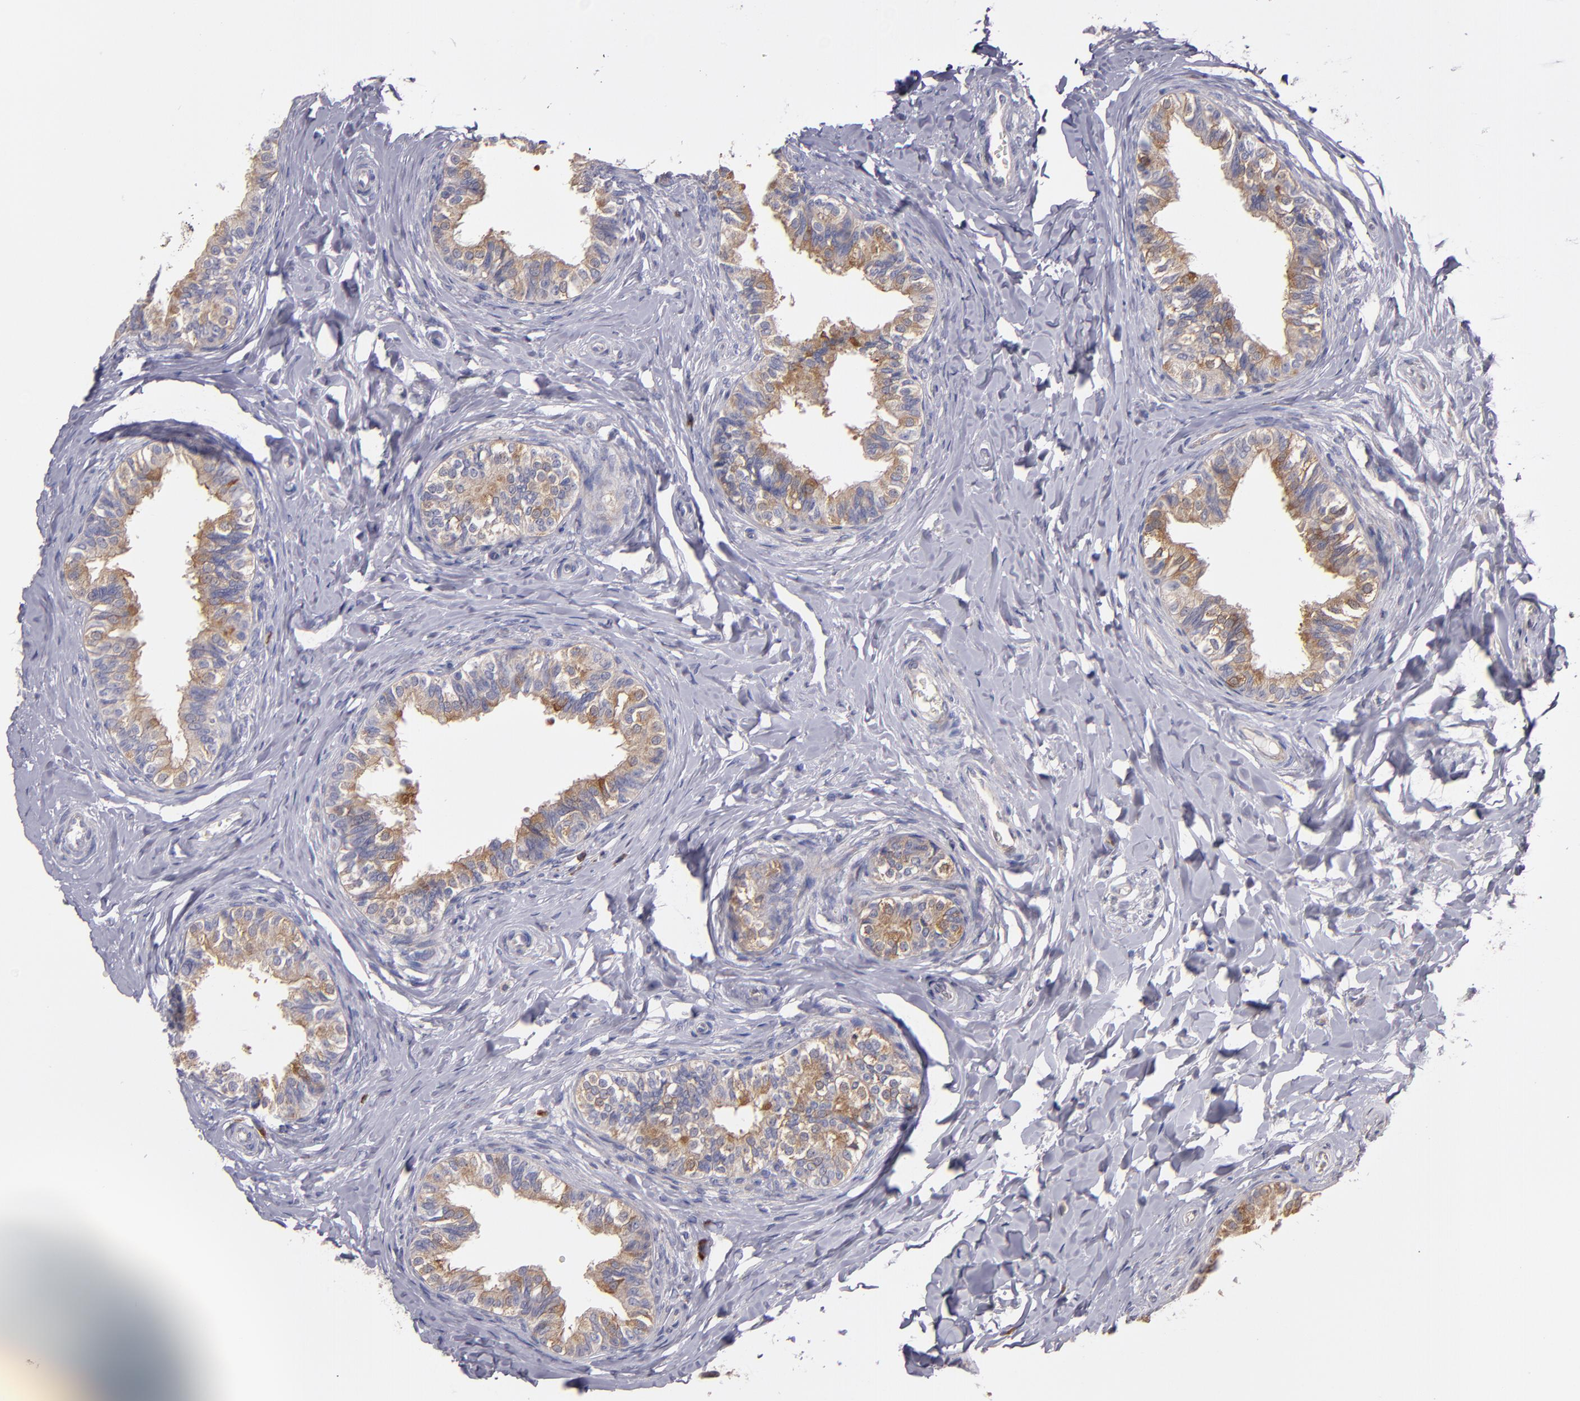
{"staining": {"intensity": "weak", "quantity": ">75%", "location": "cytoplasmic/membranous"}, "tissue": "epididymis", "cell_type": "Glandular cells", "image_type": "normal", "snomed": [{"axis": "morphology", "description": "Normal tissue, NOS"}, {"axis": "topography", "description": "Soft tissue"}, {"axis": "topography", "description": "Epididymis"}], "caption": "Immunohistochemistry (DAB (3,3'-diaminobenzidine)) staining of benign human epididymis demonstrates weak cytoplasmic/membranous protein positivity in approximately >75% of glandular cells.", "gene": "IFIH1", "patient": {"sex": "male", "age": 26}}